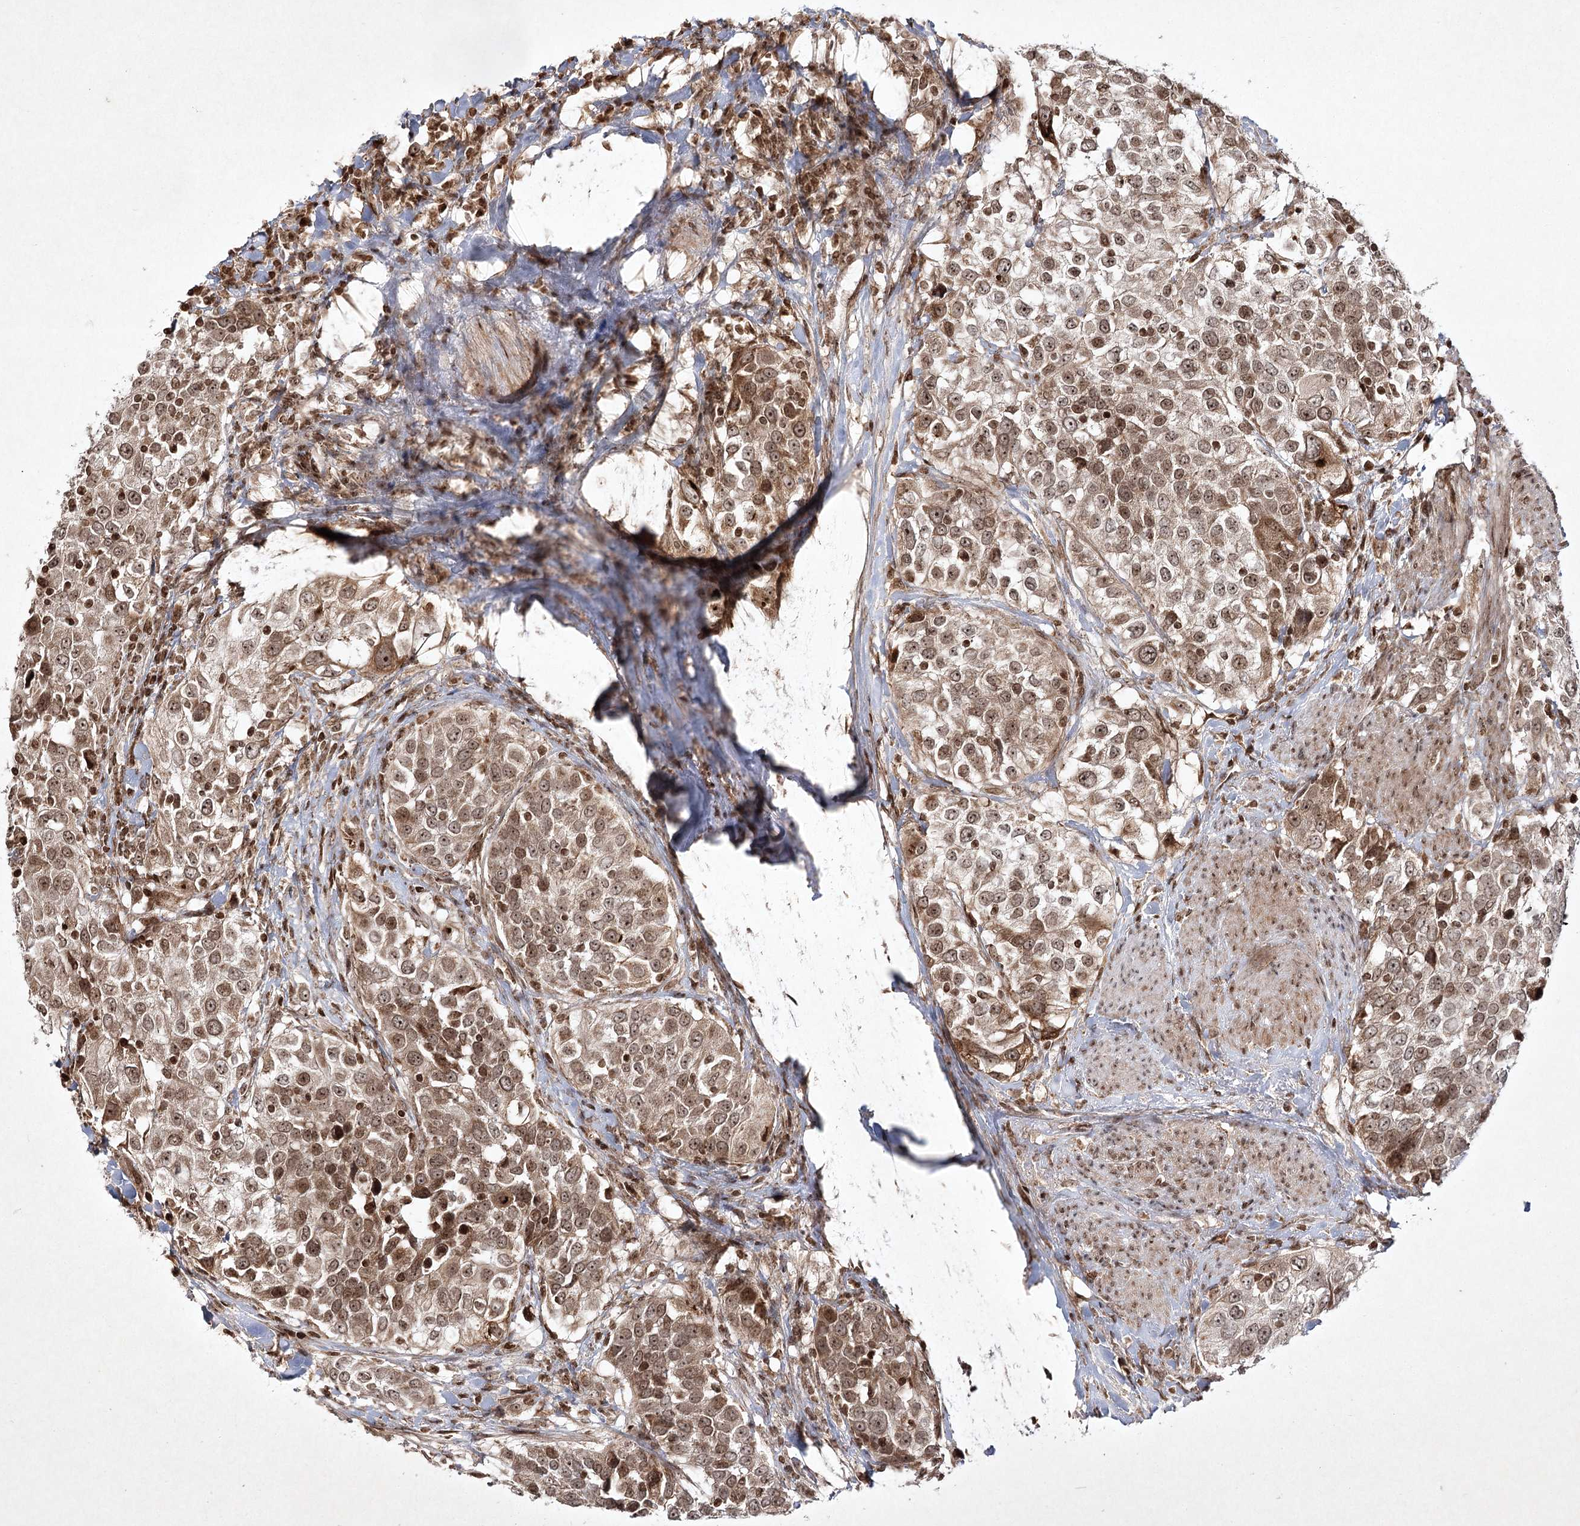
{"staining": {"intensity": "moderate", "quantity": ">75%", "location": "cytoplasmic/membranous,nuclear"}, "tissue": "urothelial cancer", "cell_type": "Tumor cells", "image_type": "cancer", "snomed": [{"axis": "morphology", "description": "Urothelial carcinoma, High grade"}, {"axis": "topography", "description": "Urinary bladder"}], "caption": "Tumor cells demonstrate medium levels of moderate cytoplasmic/membranous and nuclear positivity in about >75% of cells in human urothelial cancer. (DAB IHC, brown staining for protein, blue staining for nuclei).", "gene": "CARM1", "patient": {"sex": "female", "age": 80}}